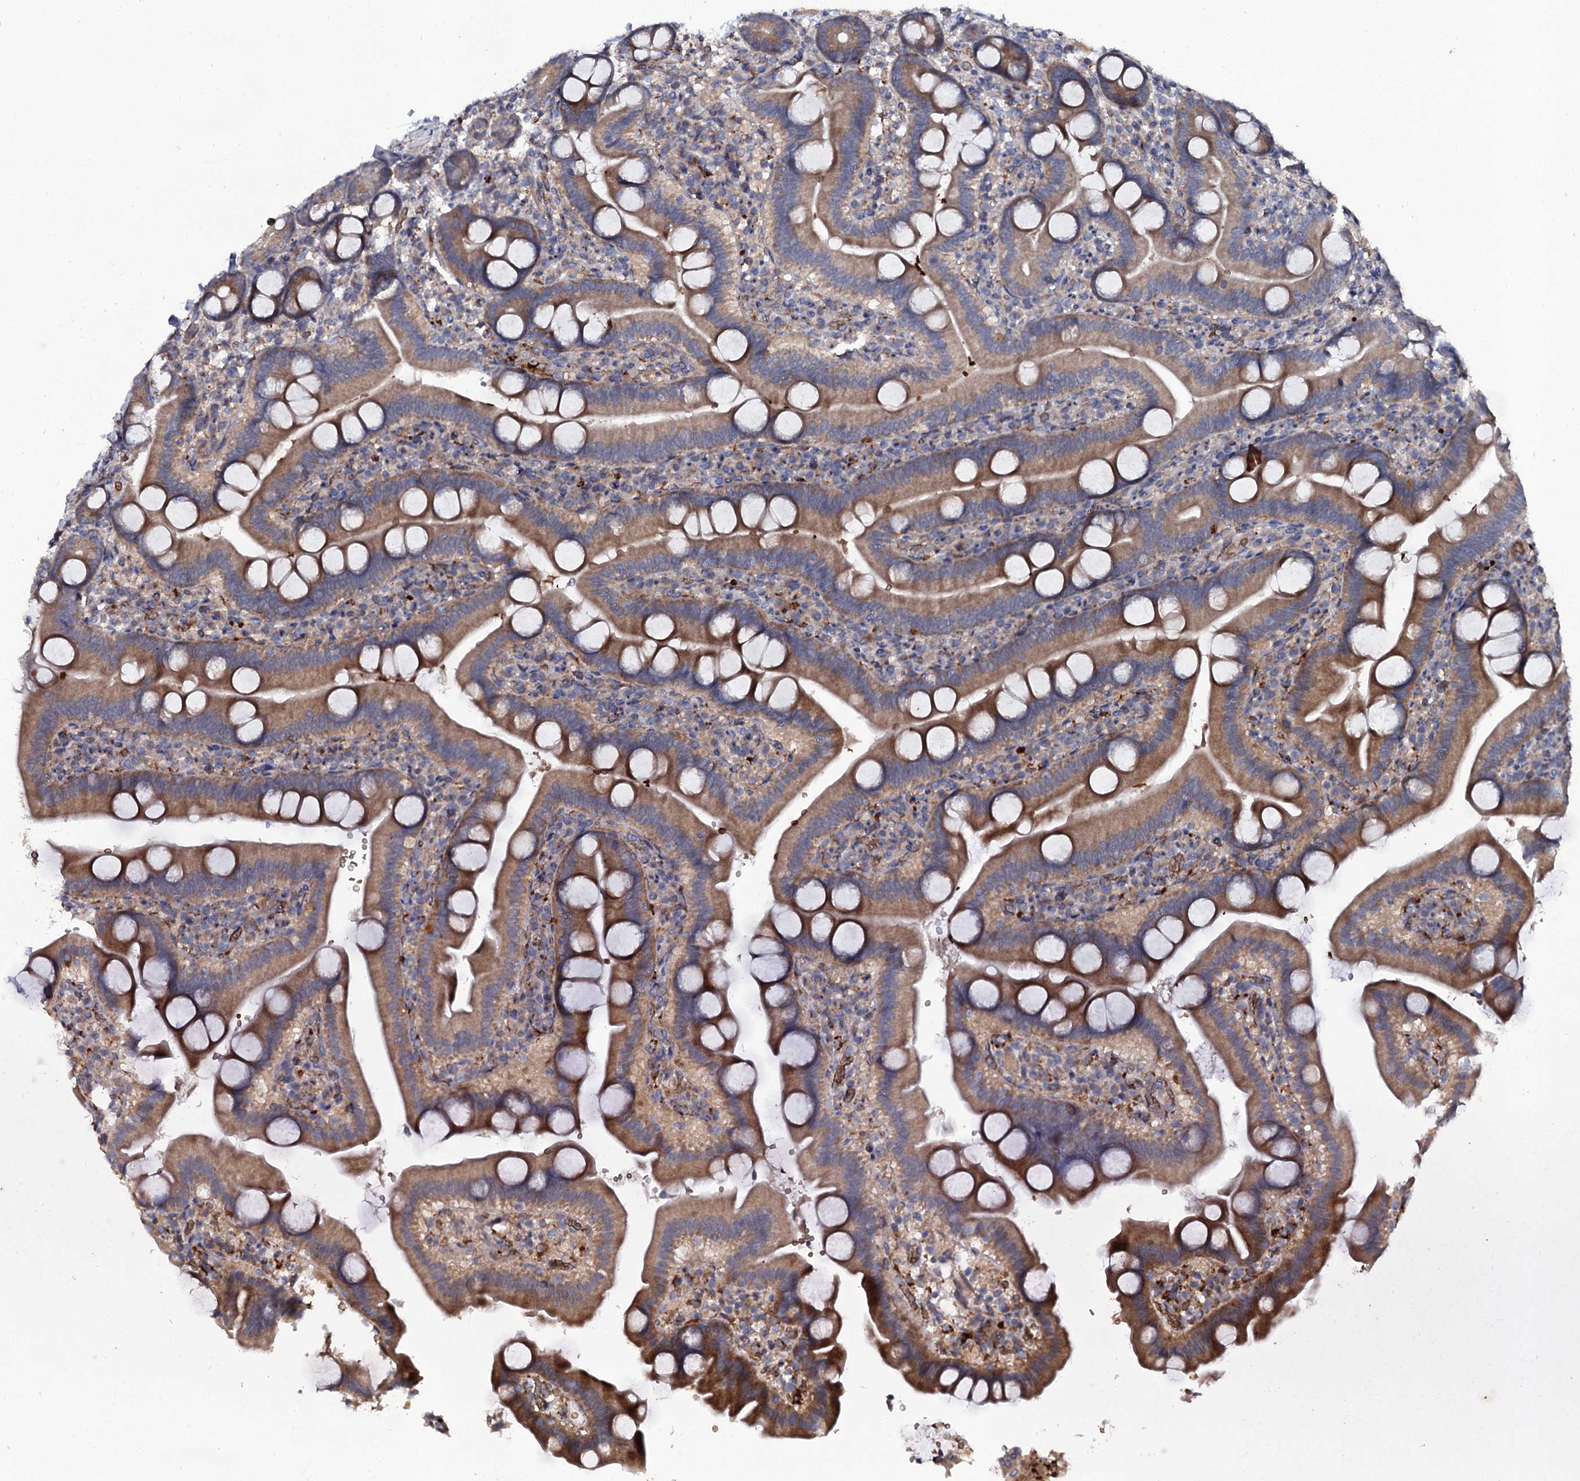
{"staining": {"intensity": "moderate", "quantity": ">75%", "location": "cytoplasmic/membranous"}, "tissue": "duodenum", "cell_type": "Glandular cells", "image_type": "normal", "snomed": [{"axis": "morphology", "description": "Normal tissue, NOS"}, {"axis": "topography", "description": "Duodenum"}], "caption": "An image of human duodenum stained for a protein displays moderate cytoplasmic/membranous brown staining in glandular cells.", "gene": "LRRC28", "patient": {"sex": "male", "age": 55}}